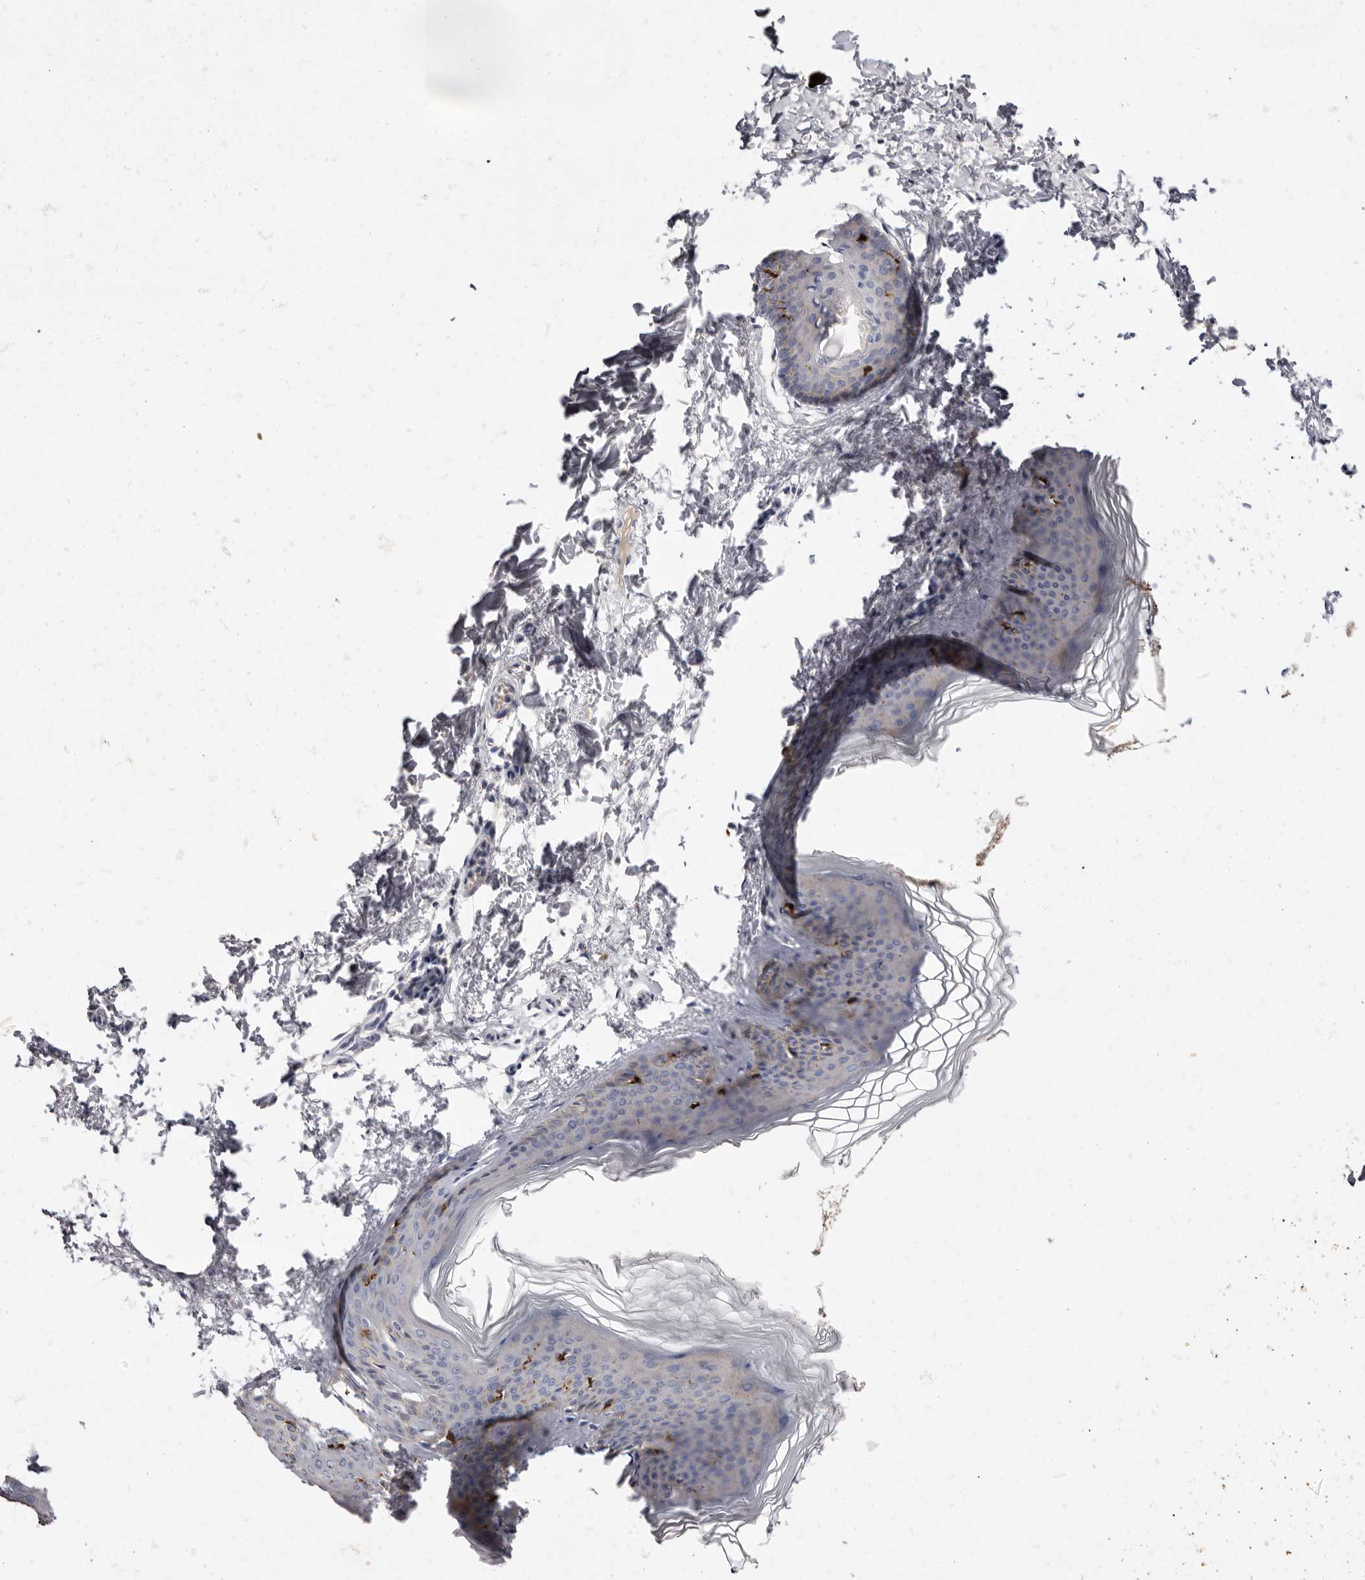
{"staining": {"intensity": "negative", "quantity": "none", "location": "none"}, "tissue": "skin", "cell_type": "Fibroblasts", "image_type": "normal", "snomed": [{"axis": "morphology", "description": "Normal tissue, NOS"}, {"axis": "topography", "description": "Skin"}], "caption": "Immunohistochemistry (IHC) micrograph of unremarkable skin: skin stained with DAB (3,3'-diaminobenzidine) reveals no significant protein staining in fibroblasts.", "gene": "S1PR5", "patient": {"sex": "female", "age": 27}}